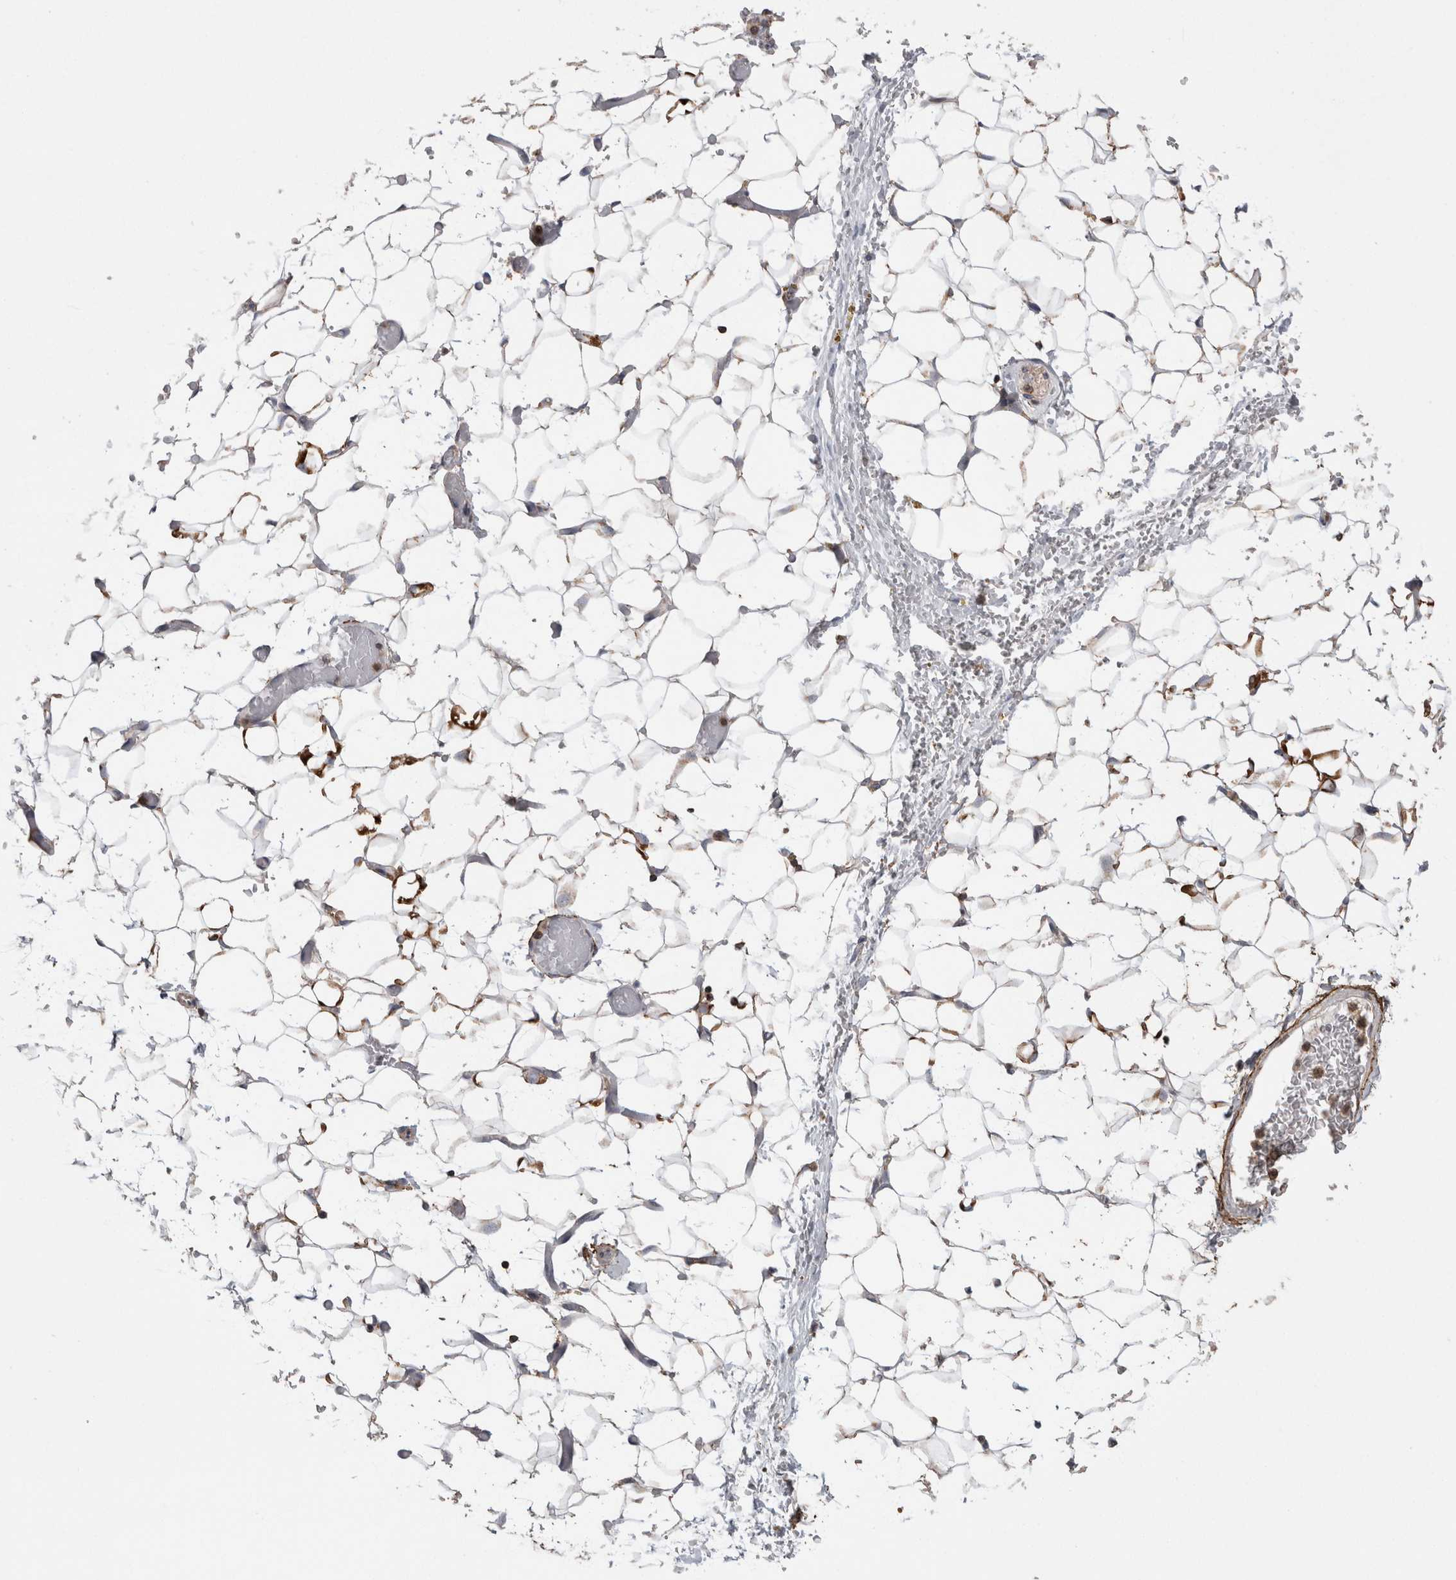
{"staining": {"intensity": "strong", "quantity": "<25%", "location": "cytoplasmic/membranous"}, "tissue": "adipose tissue", "cell_type": "Adipocytes", "image_type": "normal", "snomed": [{"axis": "morphology", "description": "Normal tissue, NOS"}, {"axis": "topography", "description": "Kidney"}, {"axis": "topography", "description": "Peripheral nerve tissue"}], "caption": "Strong cytoplasmic/membranous expression is present in approximately <25% of adipocytes in unremarkable adipose tissue. (DAB = brown stain, brightfield microscopy at high magnification).", "gene": "DARS2", "patient": {"sex": "male", "age": 7}}